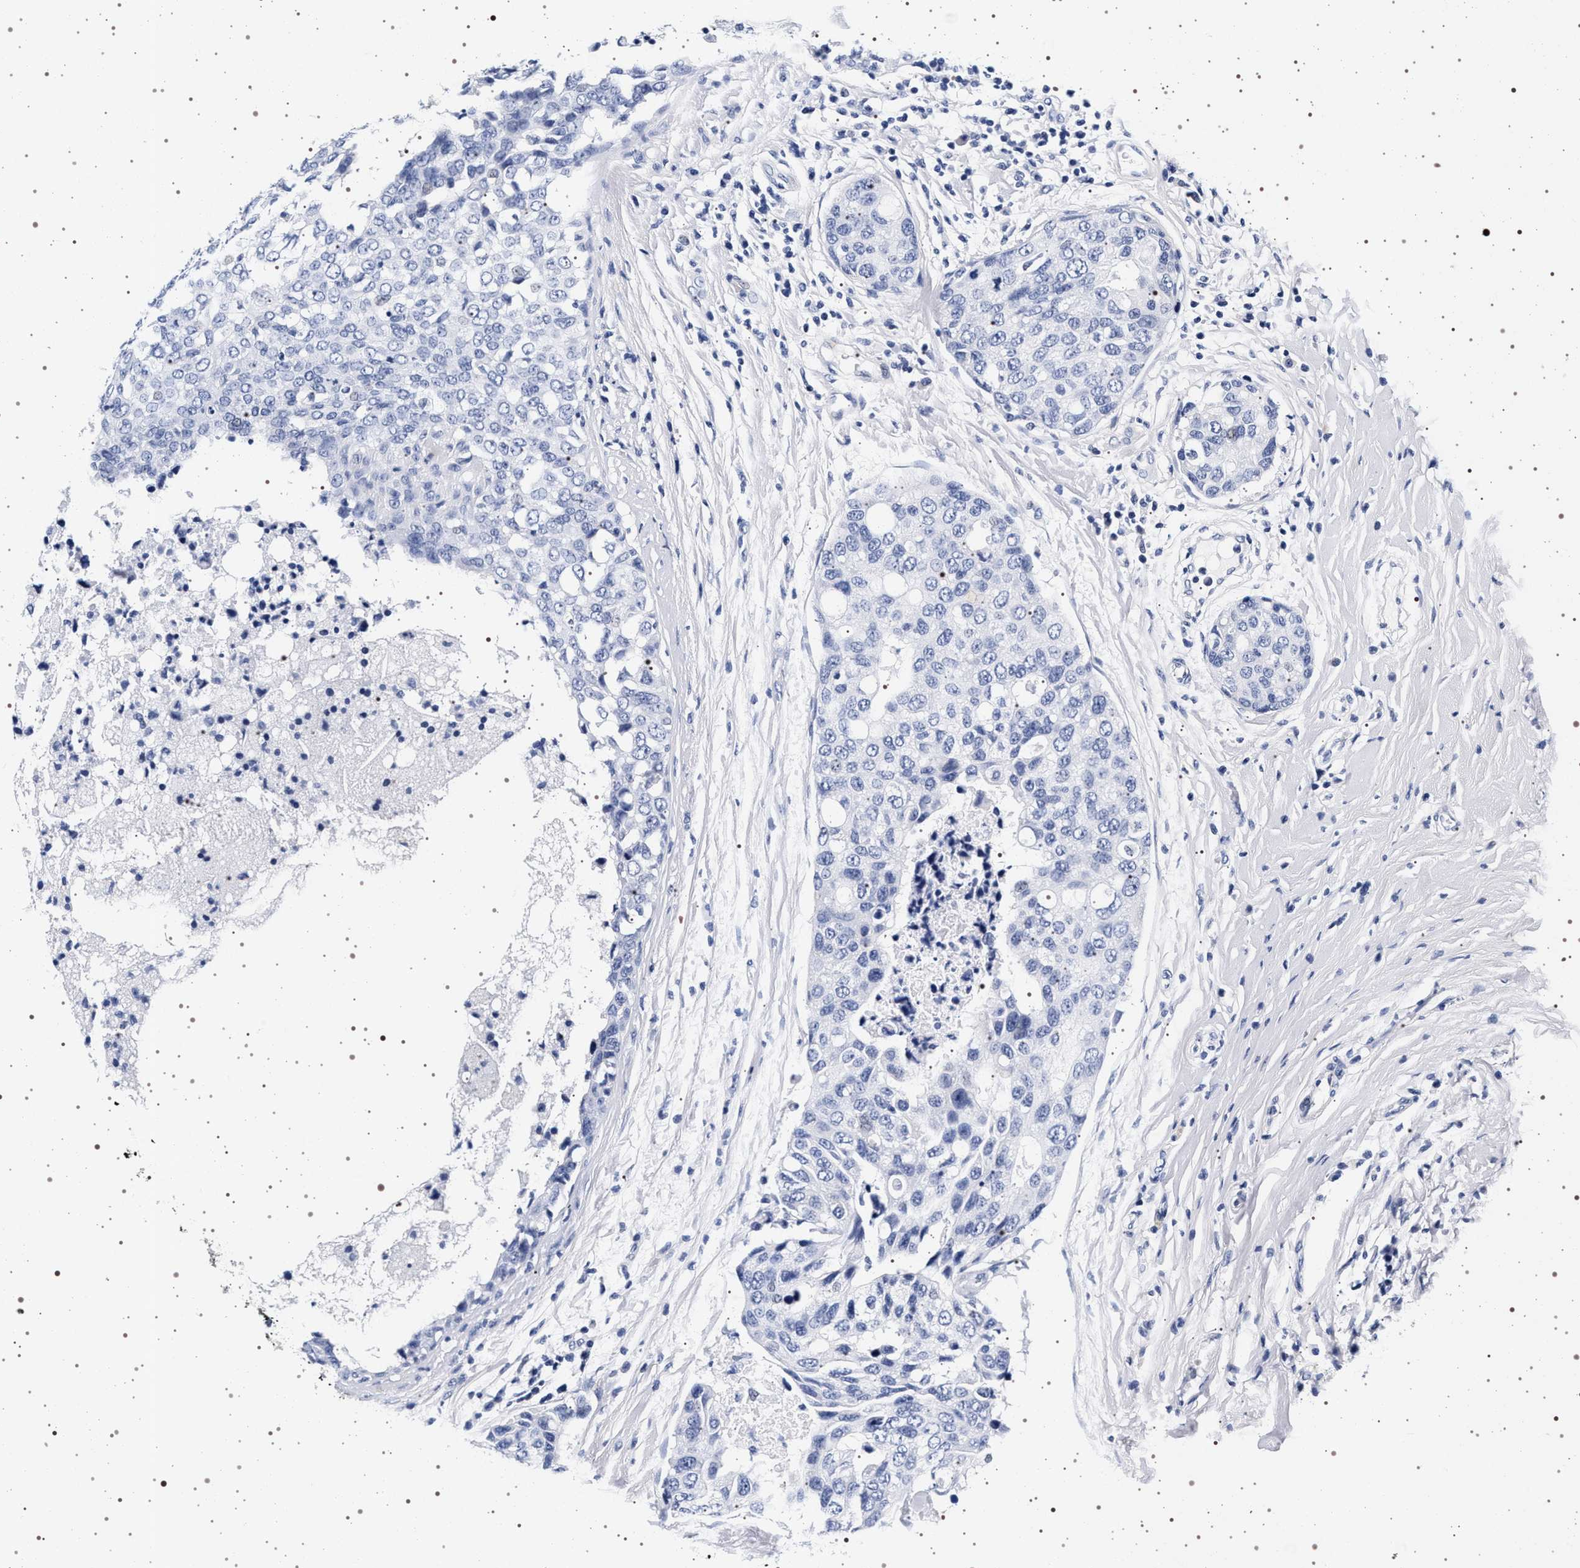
{"staining": {"intensity": "negative", "quantity": "none", "location": "none"}, "tissue": "breast cancer", "cell_type": "Tumor cells", "image_type": "cancer", "snomed": [{"axis": "morphology", "description": "Duct carcinoma"}, {"axis": "topography", "description": "Breast"}], "caption": "This is an IHC image of breast cancer. There is no positivity in tumor cells.", "gene": "SYN1", "patient": {"sex": "female", "age": 27}}